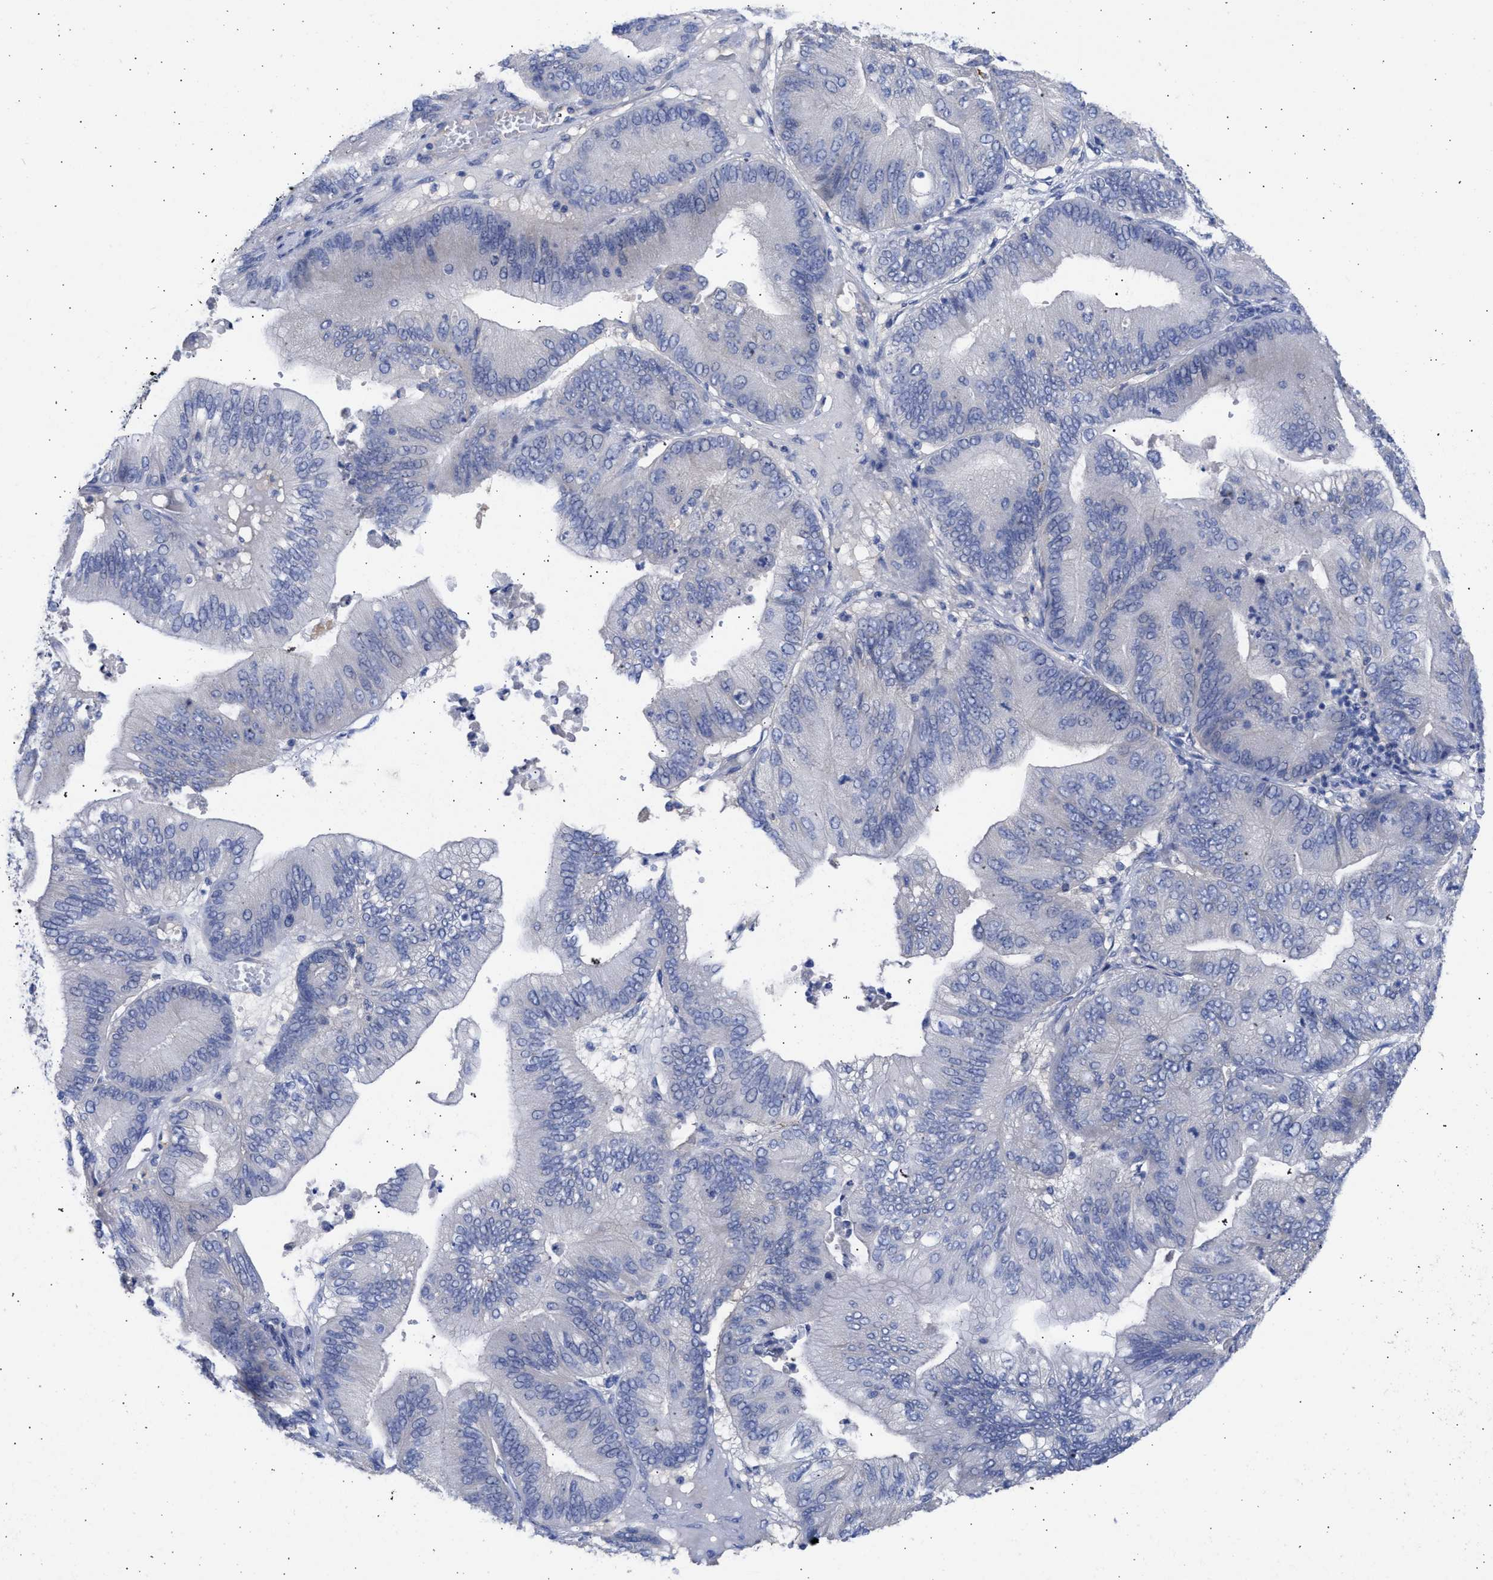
{"staining": {"intensity": "negative", "quantity": "none", "location": "none"}, "tissue": "ovarian cancer", "cell_type": "Tumor cells", "image_type": "cancer", "snomed": [{"axis": "morphology", "description": "Cystadenocarcinoma, mucinous, NOS"}, {"axis": "topography", "description": "Ovary"}], "caption": "Immunohistochemistry micrograph of ovarian cancer (mucinous cystadenocarcinoma) stained for a protein (brown), which reveals no staining in tumor cells.", "gene": "RSPH1", "patient": {"sex": "female", "age": 61}}